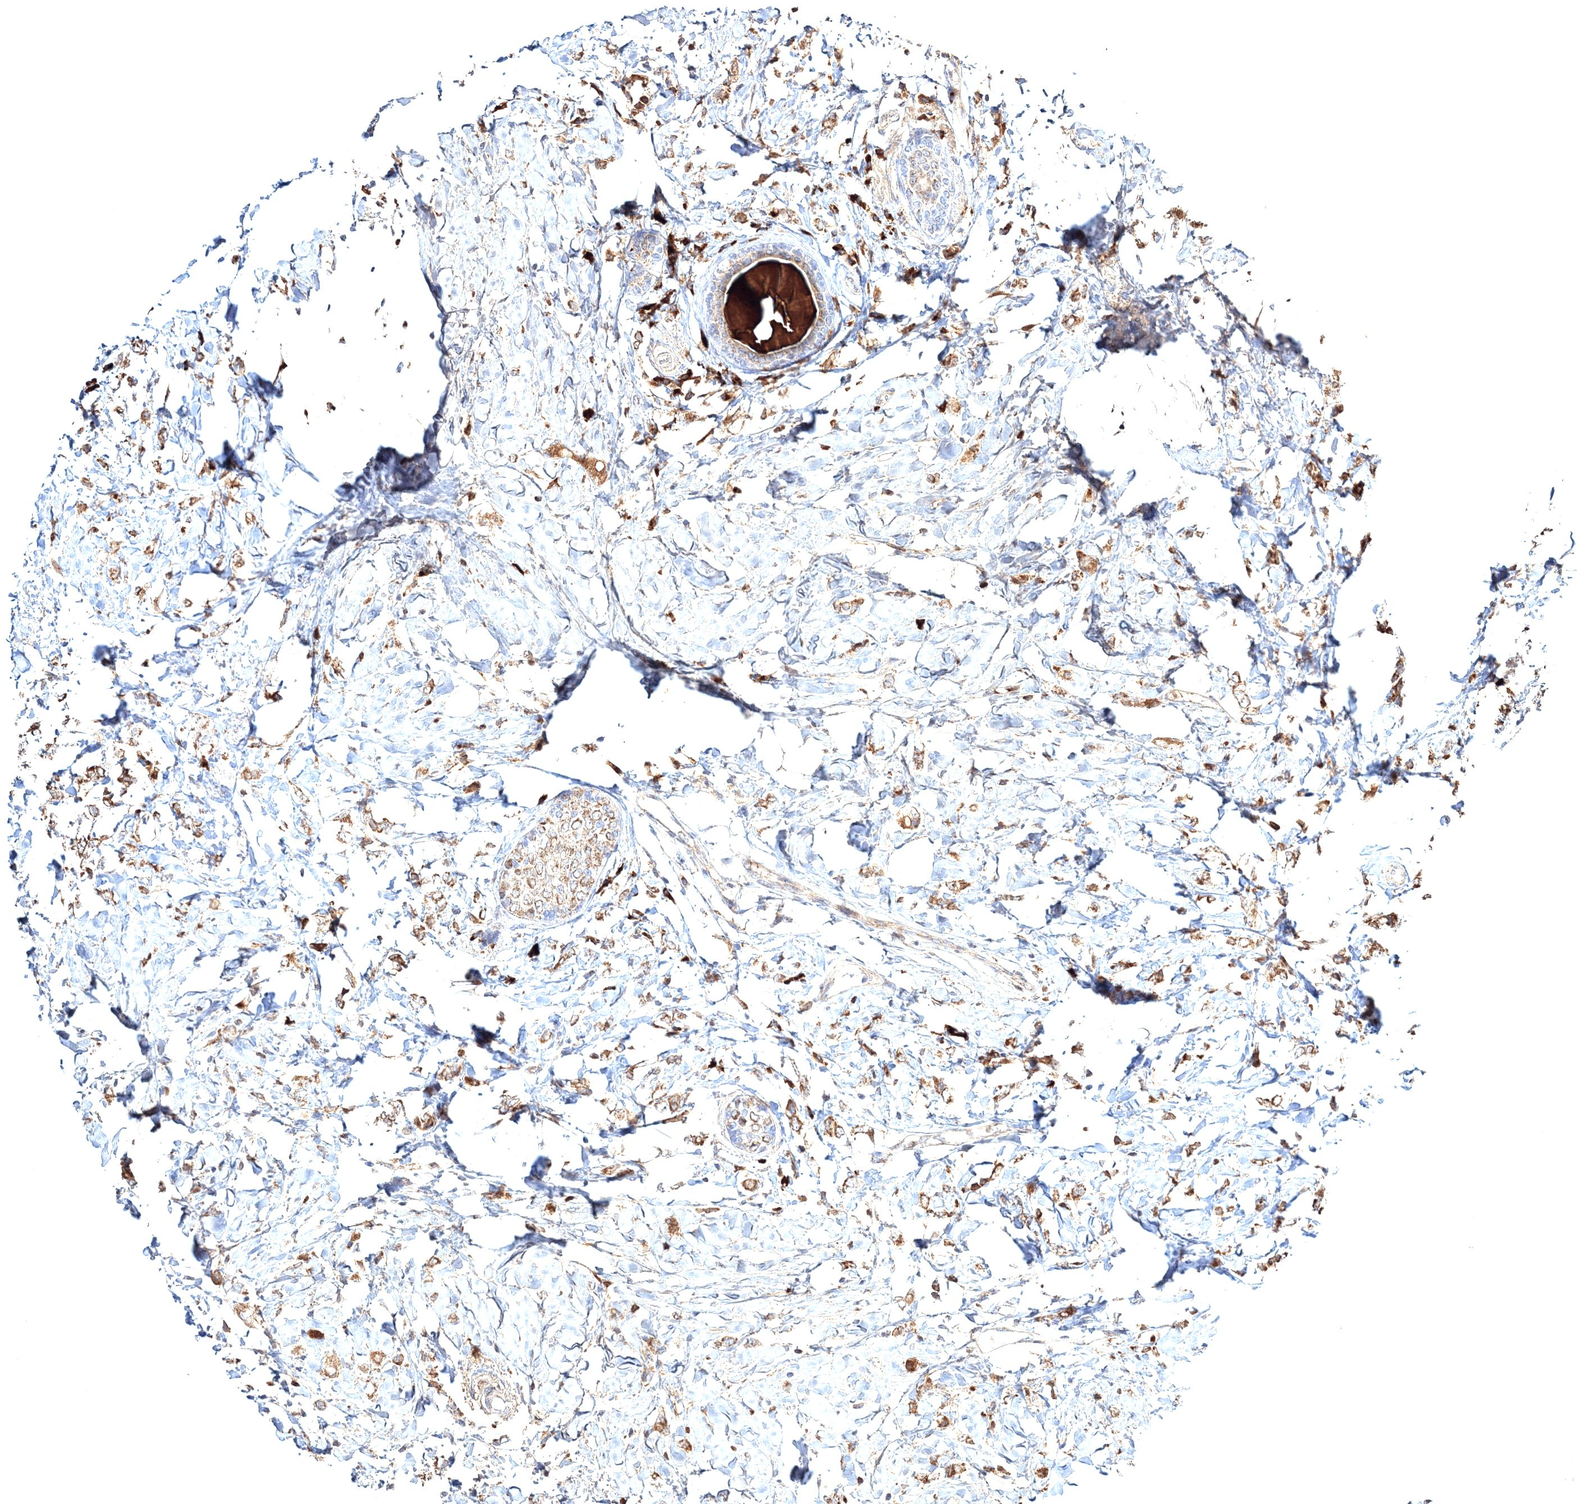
{"staining": {"intensity": "moderate", "quantity": ">75%", "location": "cytoplasmic/membranous"}, "tissue": "breast cancer", "cell_type": "Tumor cells", "image_type": "cancer", "snomed": [{"axis": "morphology", "description": "Normal tissue, NOS"}, {"axis": "morphology", "description": "Lobular carcinoma"}, {"axis": "topography", "description": "Breast"}], "caption": "Brown immunohistochemical staining in human lobular carcinoma (breast) exhibits moderate cytoplasmic/membranous positivity in about >75% of tumor cells. The staining is performed using DAB brown chromogen to label protein expression. The nuclei are counter-stained blue using hematoxylin.", "gene": "PEX13", "patient": {"sex": "female", "age": 47}}